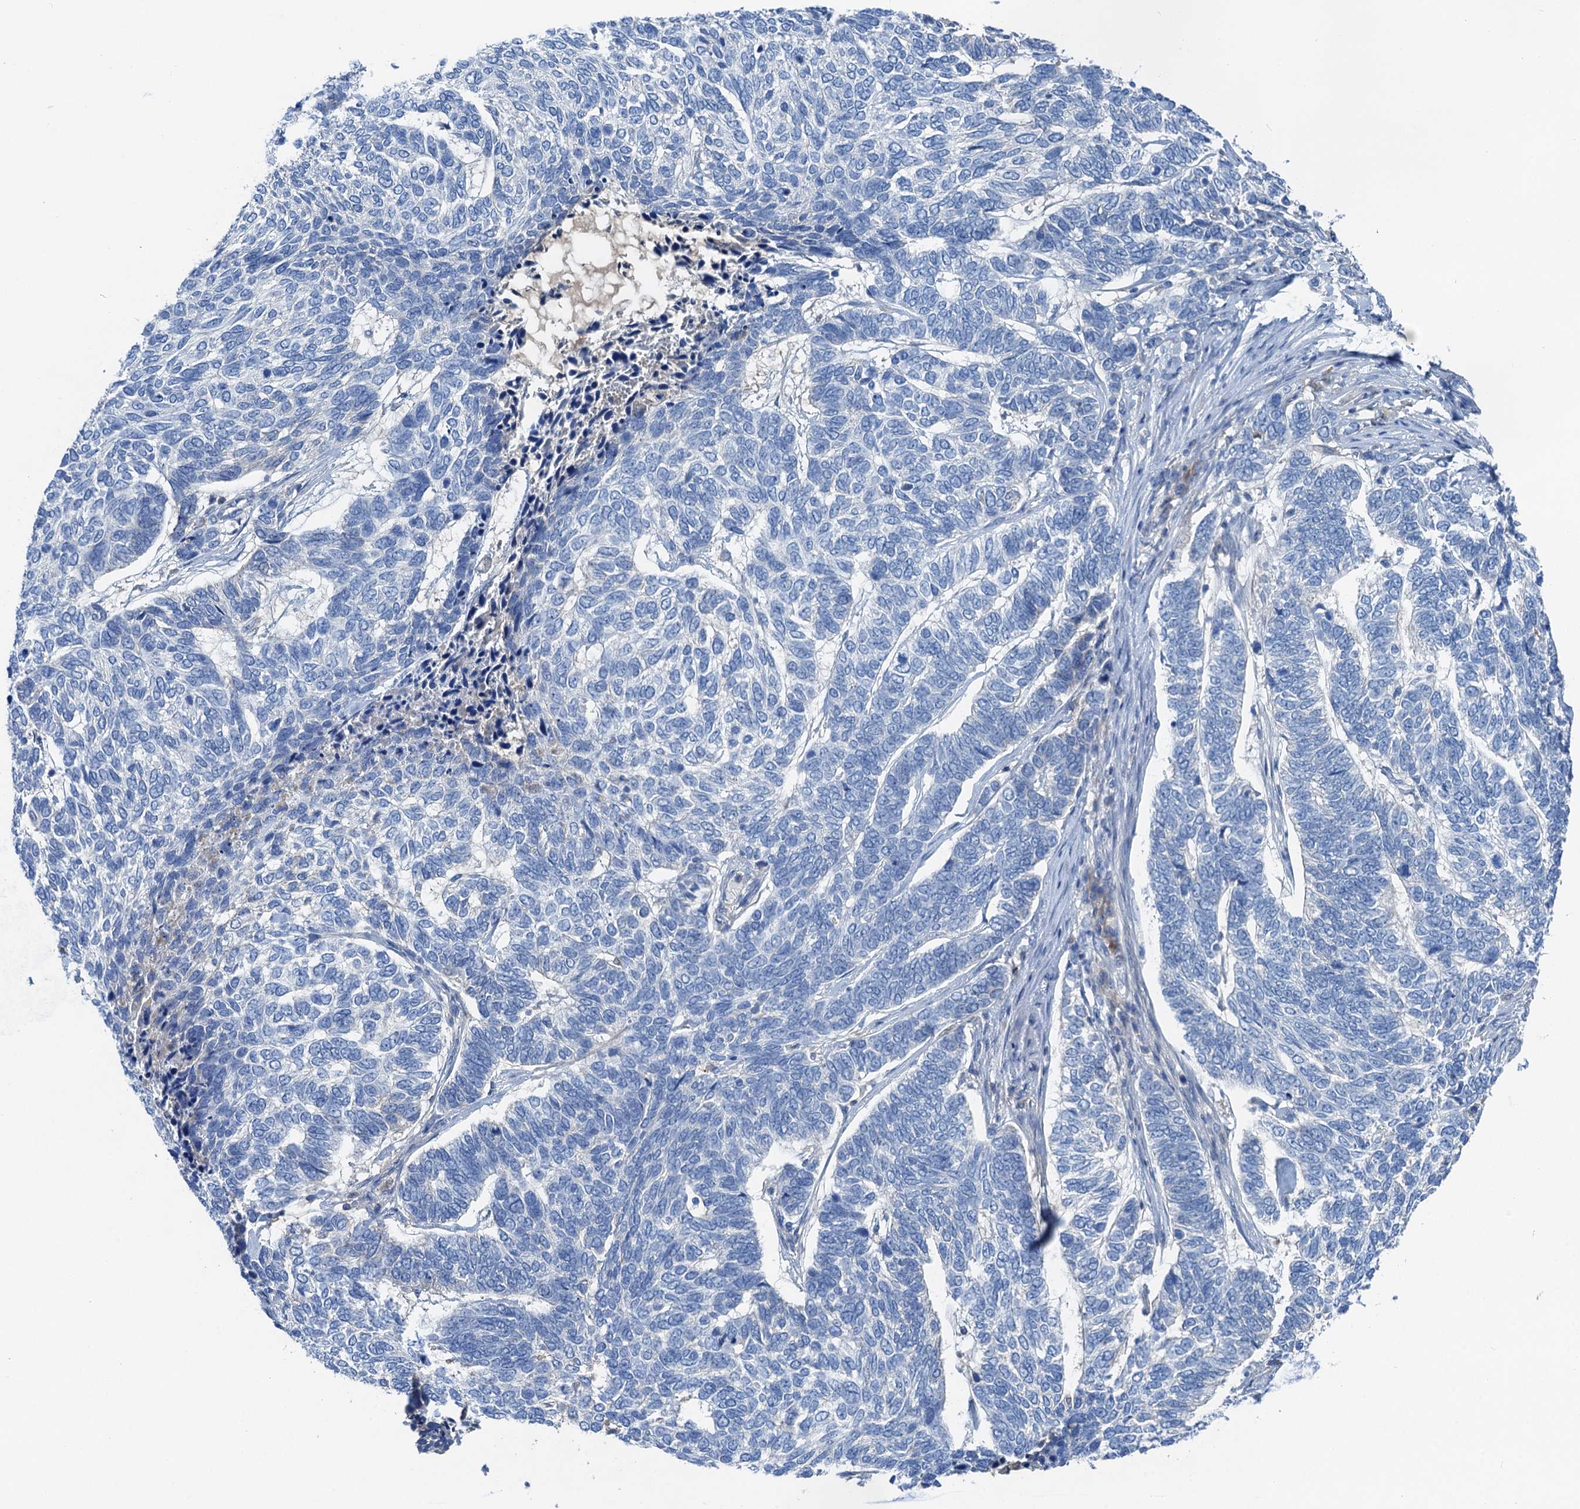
{"staining": {"intensity": "negative", "quantity": "none", "location": "none"}, "tissue": "skin cancer", "cell_type": "Tumor cells", "image_type": "cancer", "snomed": [{"axis": "morphology", "description": "Basal cell carcinoma"}, {"axis": "topography", "description": "Skin"}], "caption": "An image of human basal cell carcinoma (skin) is negative for staining in tumor cells. Brightfield microscopy of immunohistochemistry (IHC) stained with DAB (brown) and hematoxylin (blue), captured at high magnification.", "gene": "OTOA", "patient": {"sex": "female", "age": 65}}